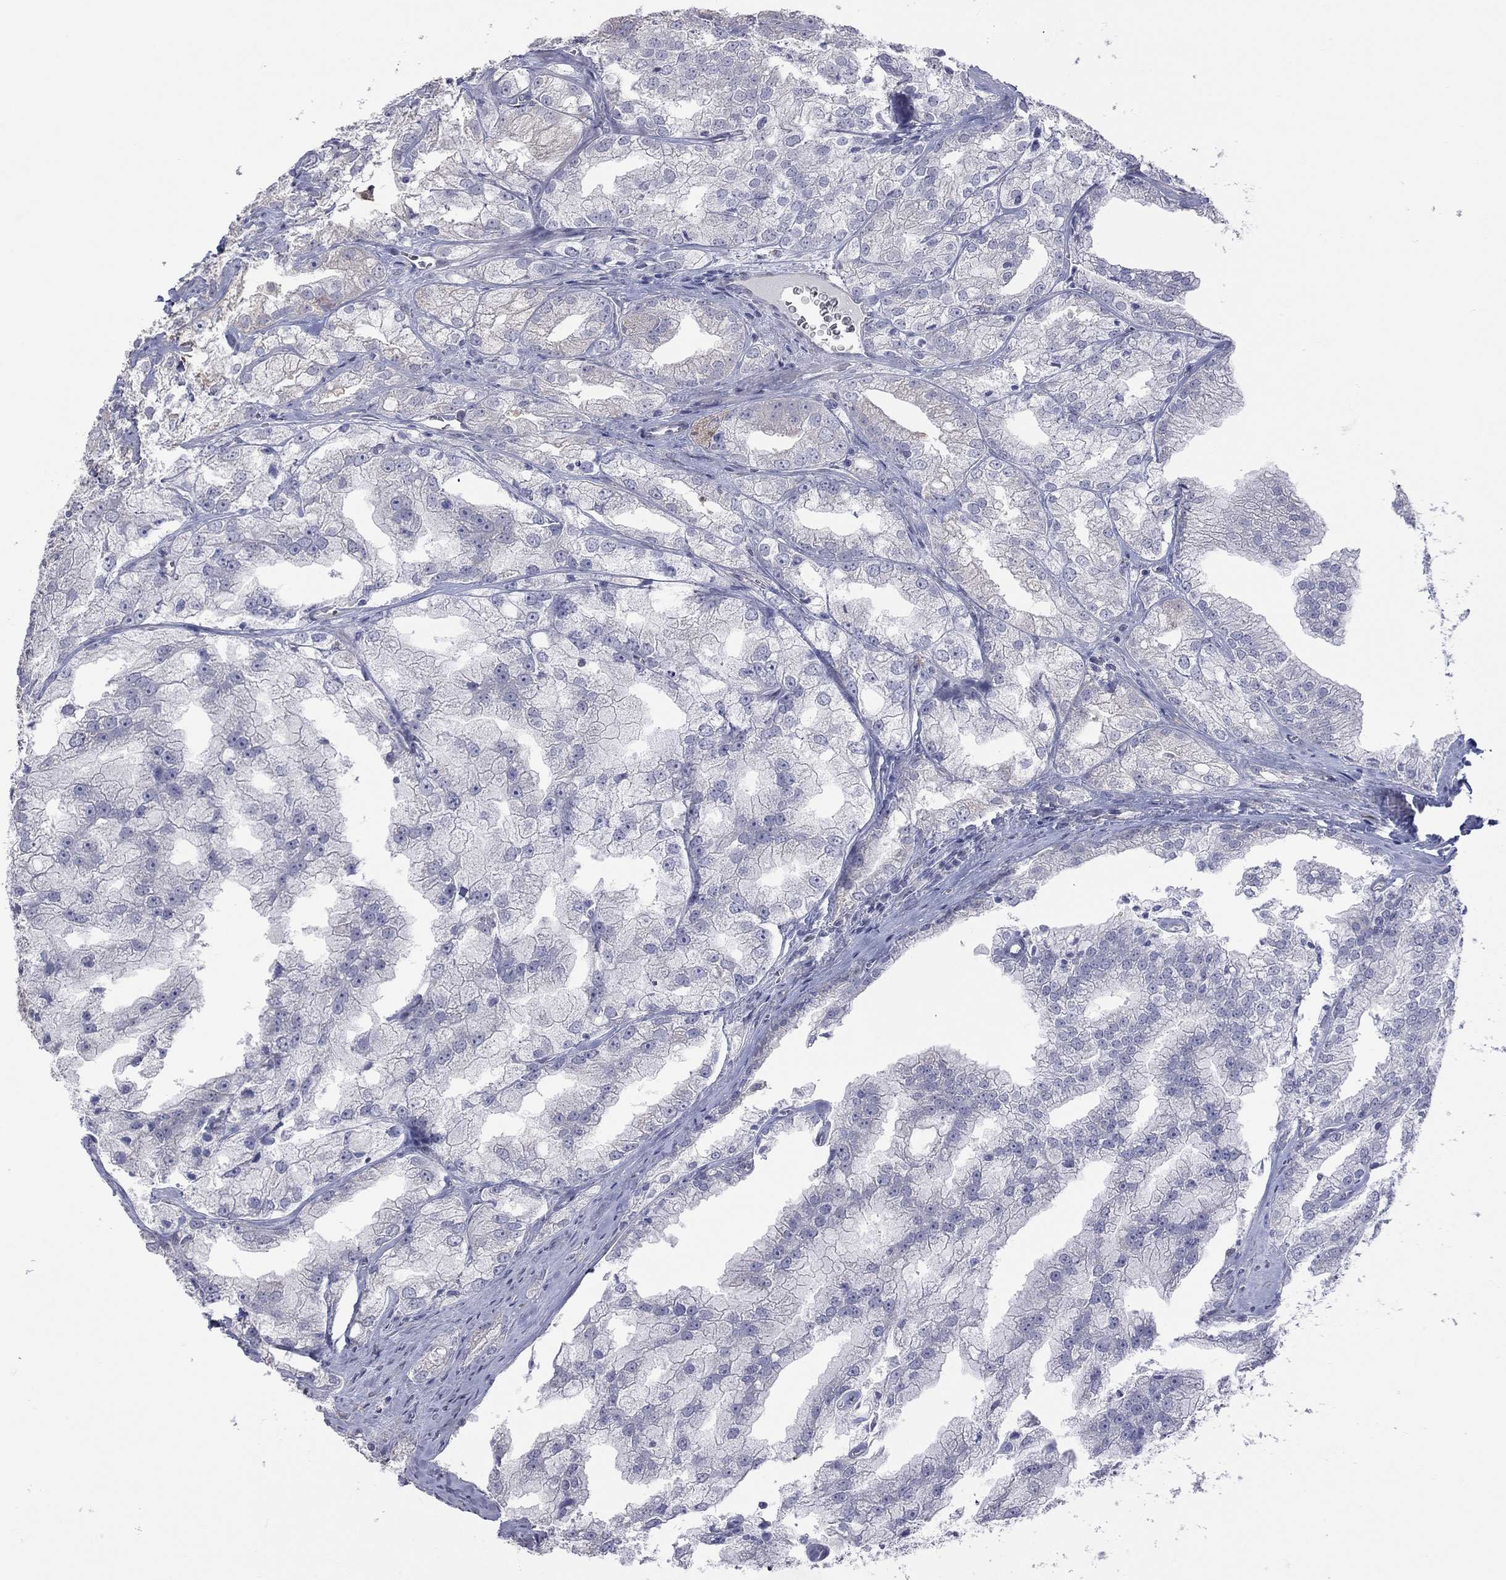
{"staining": {"intensity": "negative", "quantity": "none", "location": "none"}, "tissue": "prostate cancer", "cell_type": "Tumor cells", "image_type": "cancer", "snomed": [{"axis": "morphology", "description": "Adenocarcinoma, NOS"}, {"axis": "topography", "description": "Prostate"}], "caption": "The photomicrograph shows no staining of tumor cells in prostate adenocarcinoma. (DAB (3,3'-diaminobenzidine) immunohistochemistry (IHC) visualized using brightfield microscopy, high magnification).", "gene": "HYLS1", "patient": {"sex": "male", "age": 70}}